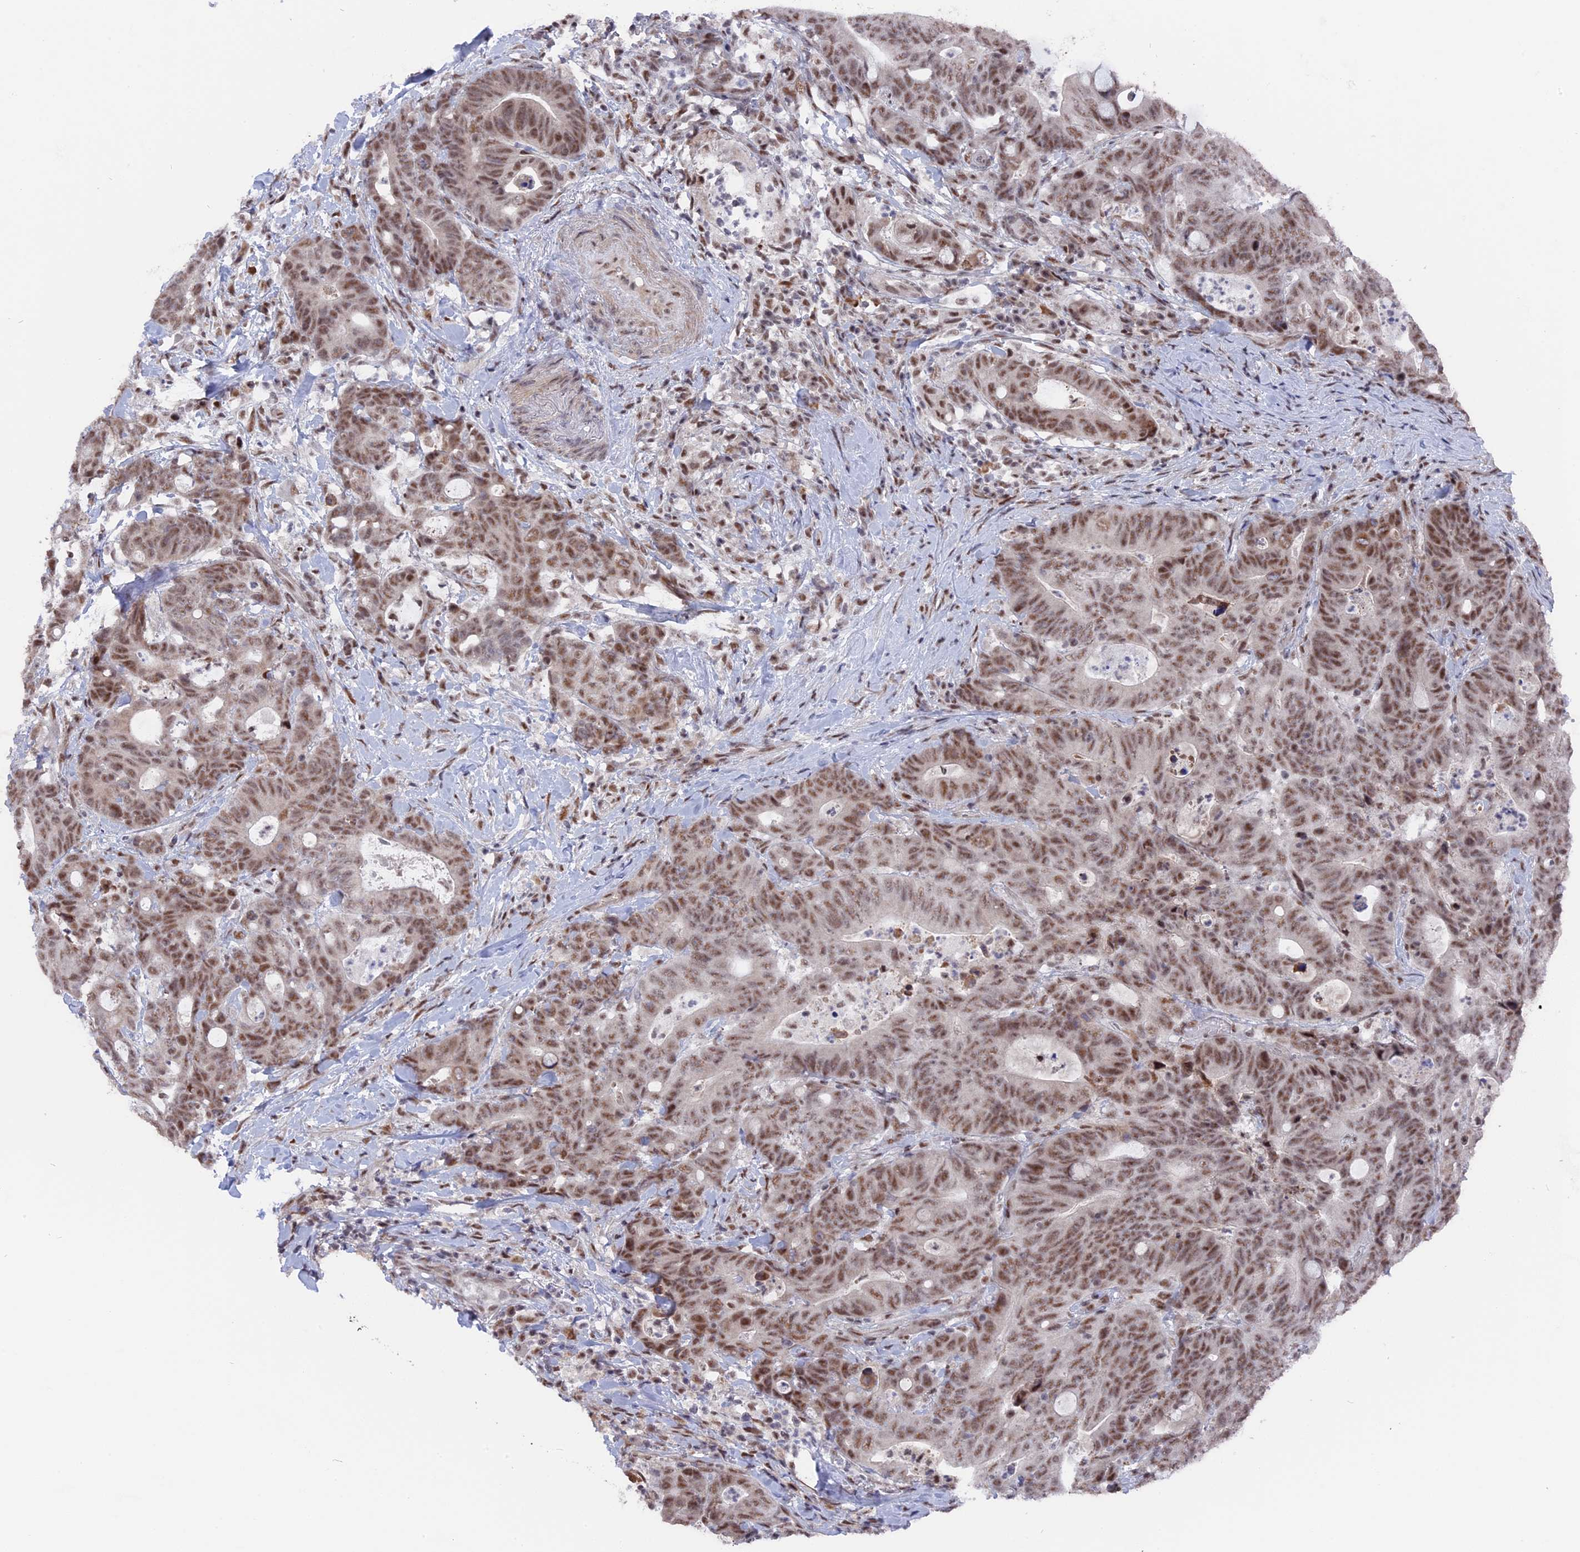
{"staining": {"intensity": "moderate", "quantity": ">75%", "location": "nuclear"}, "tissue": "colorectal cancer", "cell_type": "Tumor cells", "image_type": "cancer", "snomed": [{"axis": "morphology", "description": "Adenocarcinoma, NOS"}, {"axis": "topography", "description": "Colon"}], "caption": "Protein expression analysis of adenocarcinoma (colorectal) shows moderate nuclear expression in approximately >75% of tumor cells.", "gene": "SF3A2", "patient": {"sex": "female", "age": 82}}